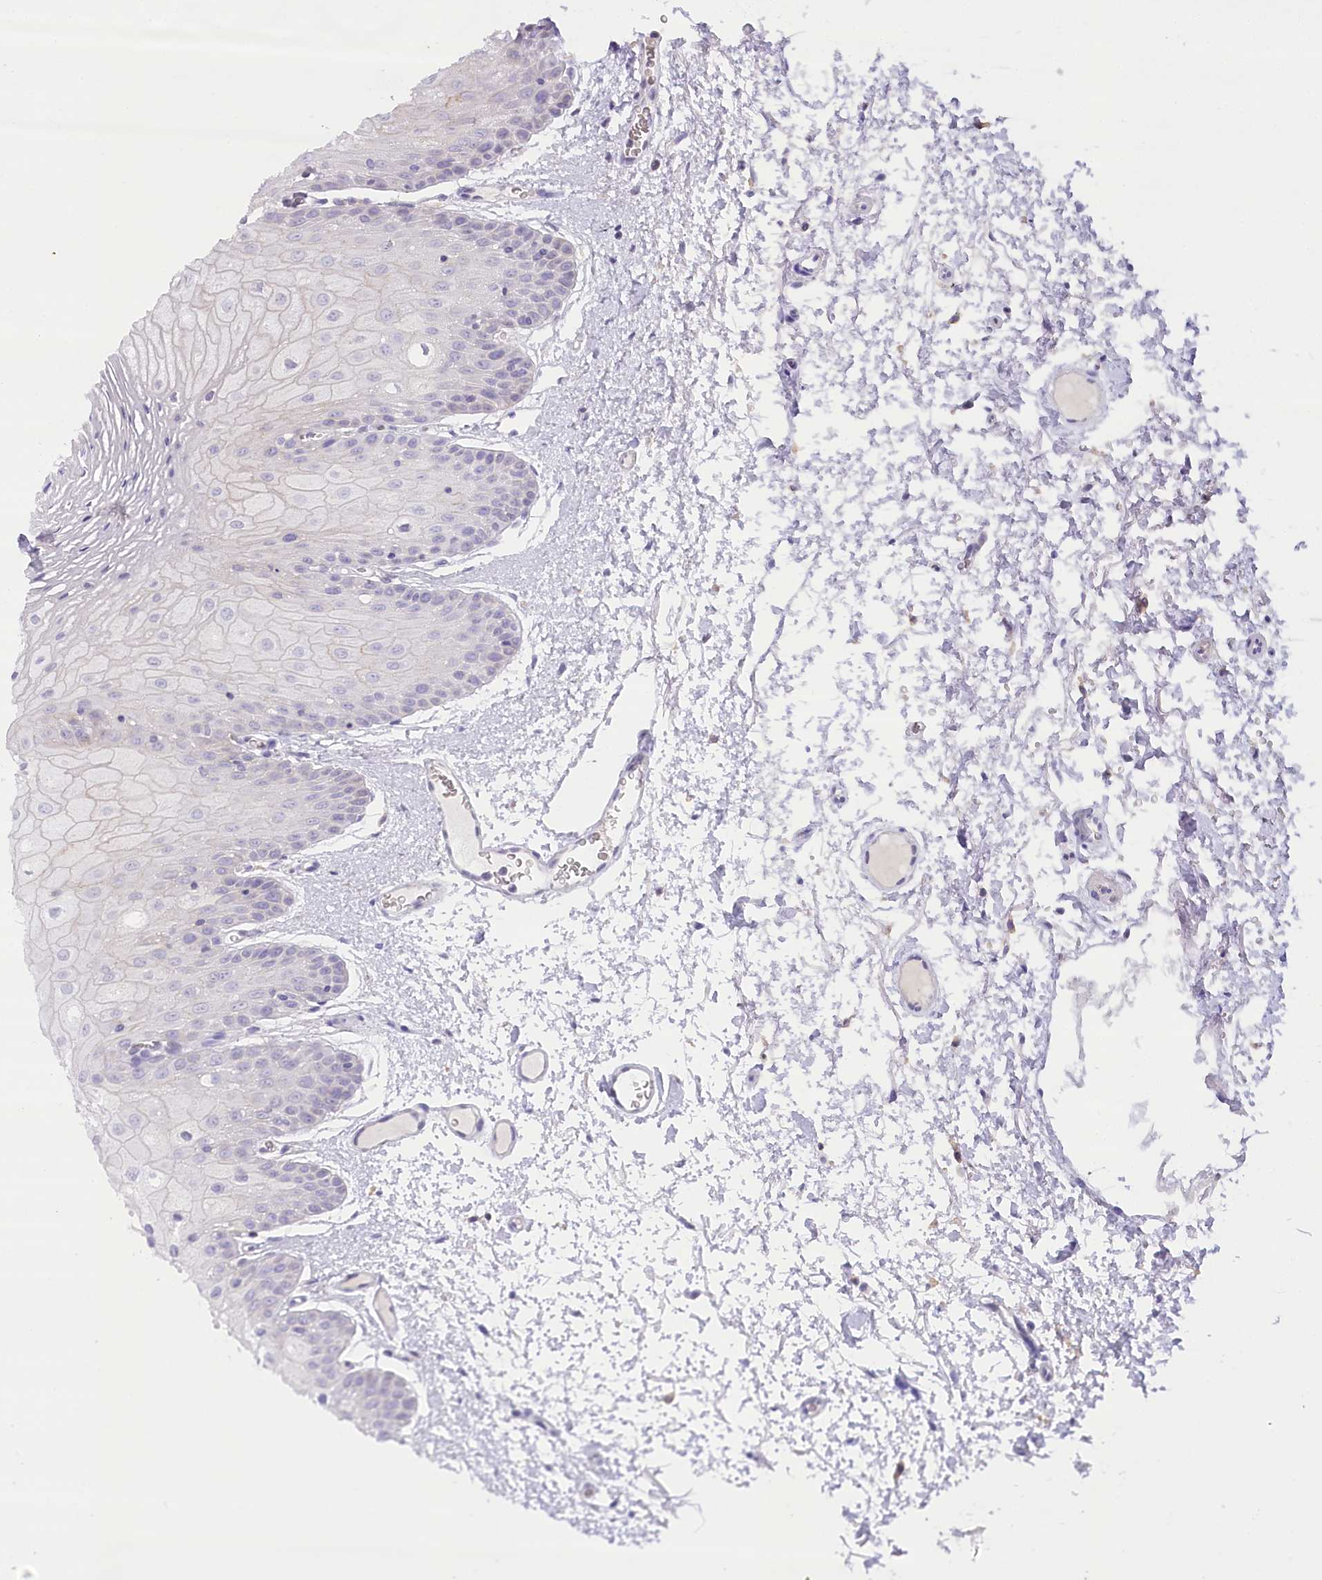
{"staining": {"intensity": "negative", "quantity": "none", "location": "none"}, "tissue": "oral mucosa", "cell_type": "Squamous epithelial cells", "image_type": "normal", "snomed": [{"axis": "morphology", "description": "Normal tissue, NOS"}, {"axis": "topography", "description": "Oral tissue"}, {"axis": "topography", "description": "Tounge, NOS"}], "caption": "Immunohistochemistry of unremarkable human oral mucosa demonstrates no expression in squamous epithelial cells.", "gene": "MYOZ1", "patient": {"sex": "female", "age": 73}}